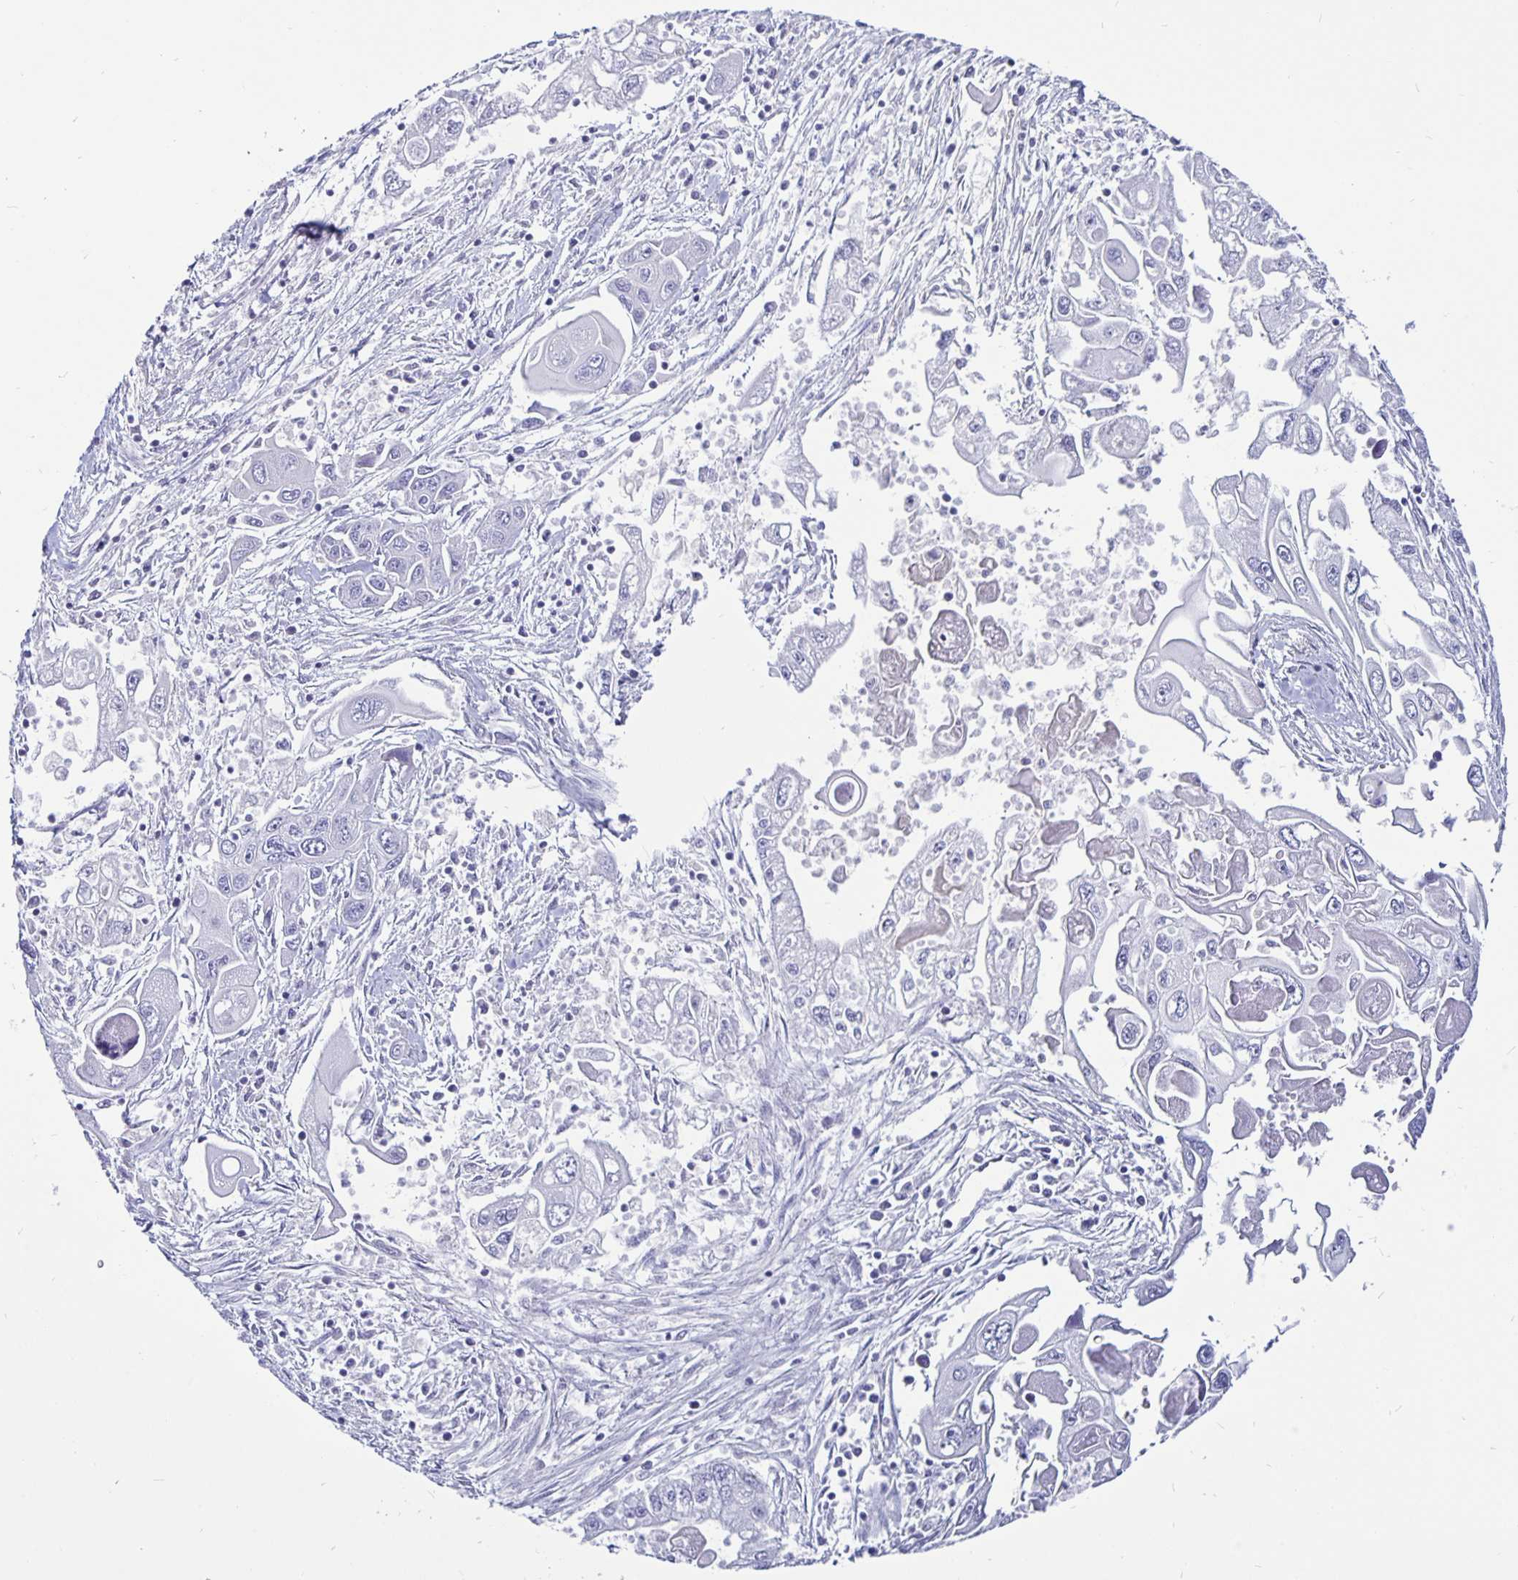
{"staining": {"intensity": "negative", "quantity": "none", "location": "none"}, "tissue": "pancreatic cancer", "cell_type": "Tumor cells", "image_type": "cancer", "snomed": [{"axis": "morphology", "description": "Adenocarcinoma, NOS"}, {"axis": "topography", "description": "Pancreas"}], "caption": "DAB (3,3'-diaminobenzidine) immunohistochemical staining of human pancreatic cancer displays no significant staining in tumor cells.", "gene": "ODF3B", "patient": {"sex": "male", "age": 70}}